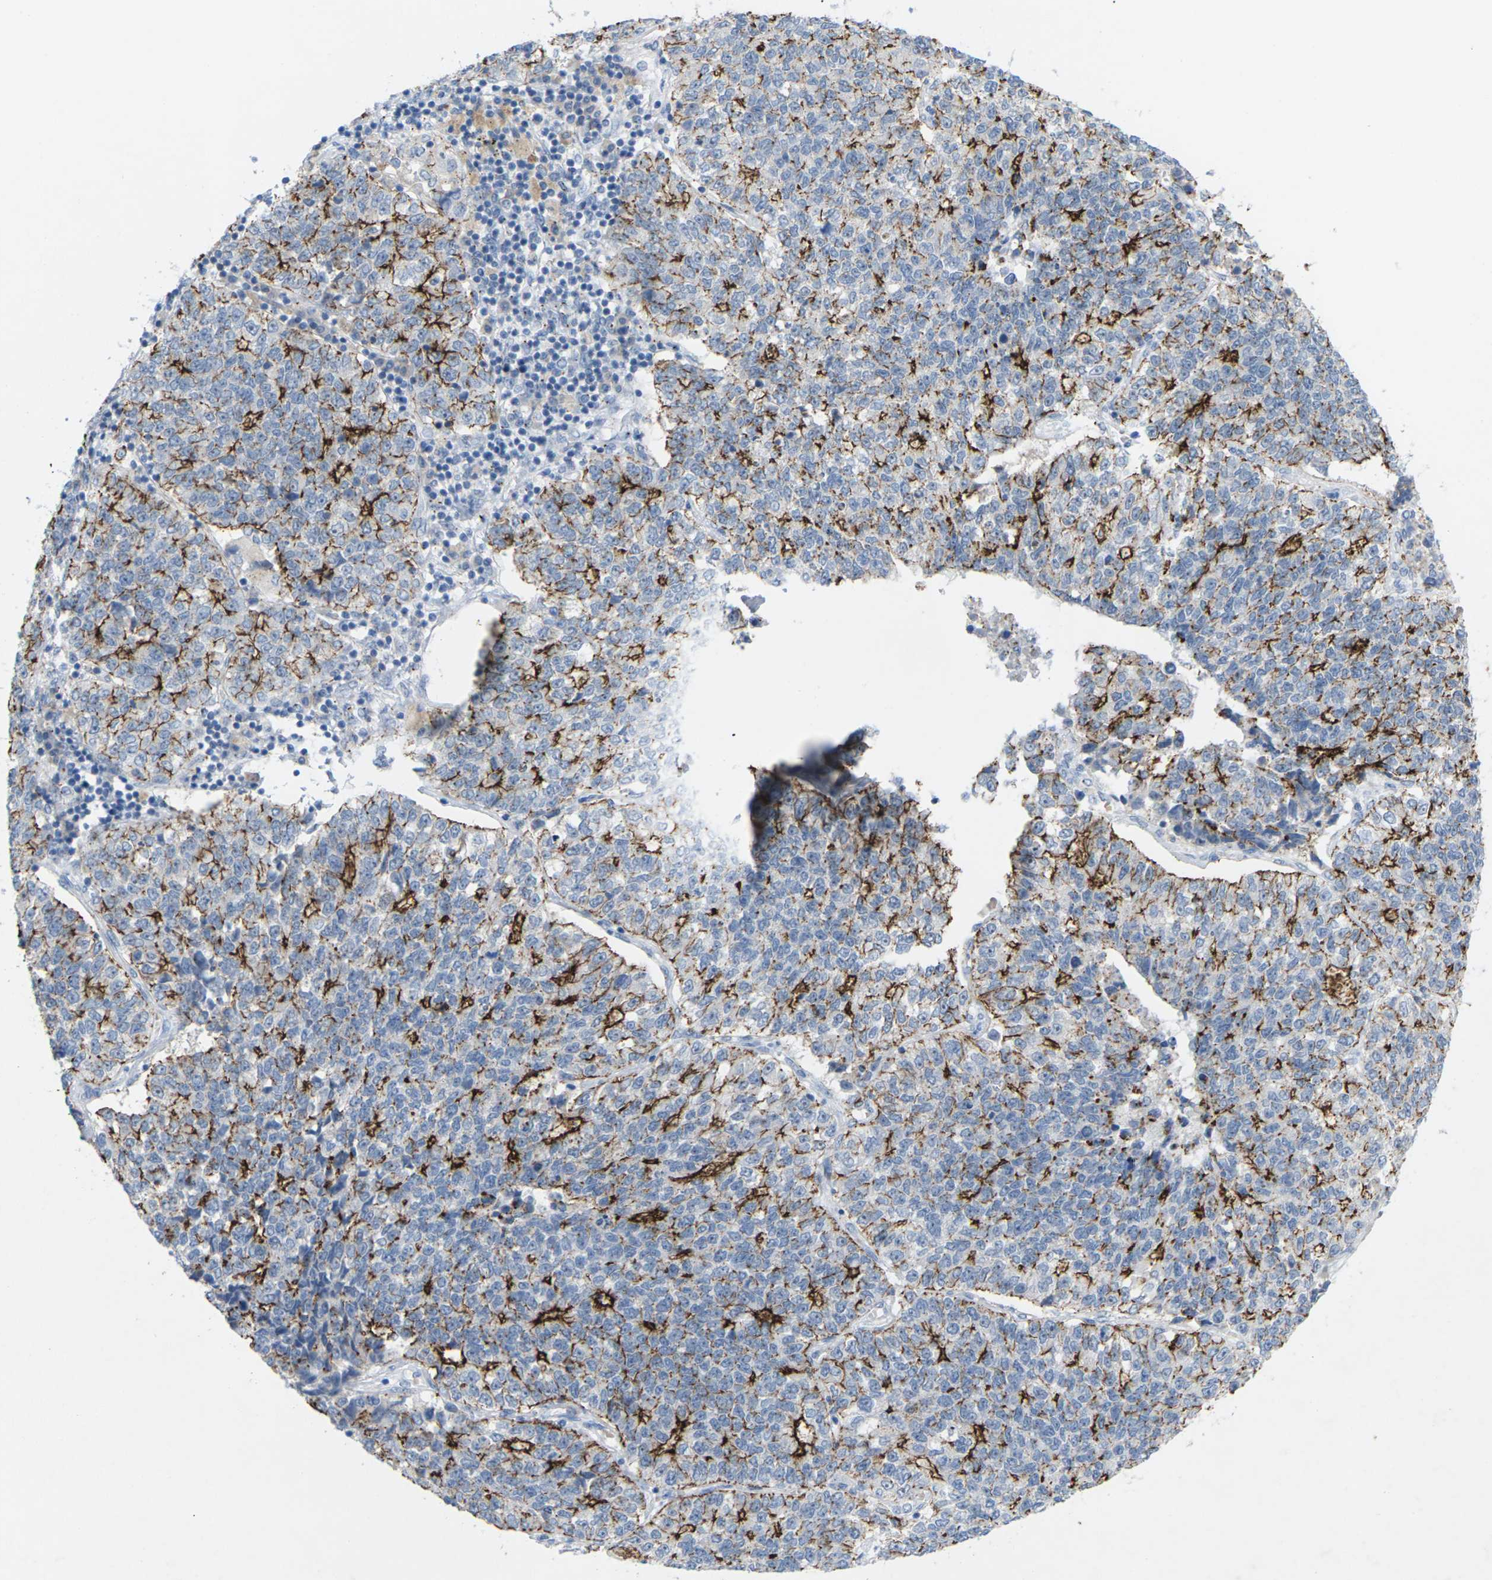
{"staining": {"intensity": "strong", "quantity": "25%-75%", "location": "cytoplasmic/membranous"}, "tissue": "lung cancer", "cell_type": "Tumor cells", "image_type": "cancer", "snomed": [{"axis": "morphology", "description": "Adenocarcinoma, NOS"}, {"axis": "topography", "description": "Lung"}], "caption": "An image of adenocarcinoma (lung) stained for a protein displays strong cytoplasmic/membranous brown staining in tumor cells. (DAB IHC, brown staining for protein, blue staining for nuclei).", "gene": "CLDN3", "patient": {"sex": "male", "age": 49}}